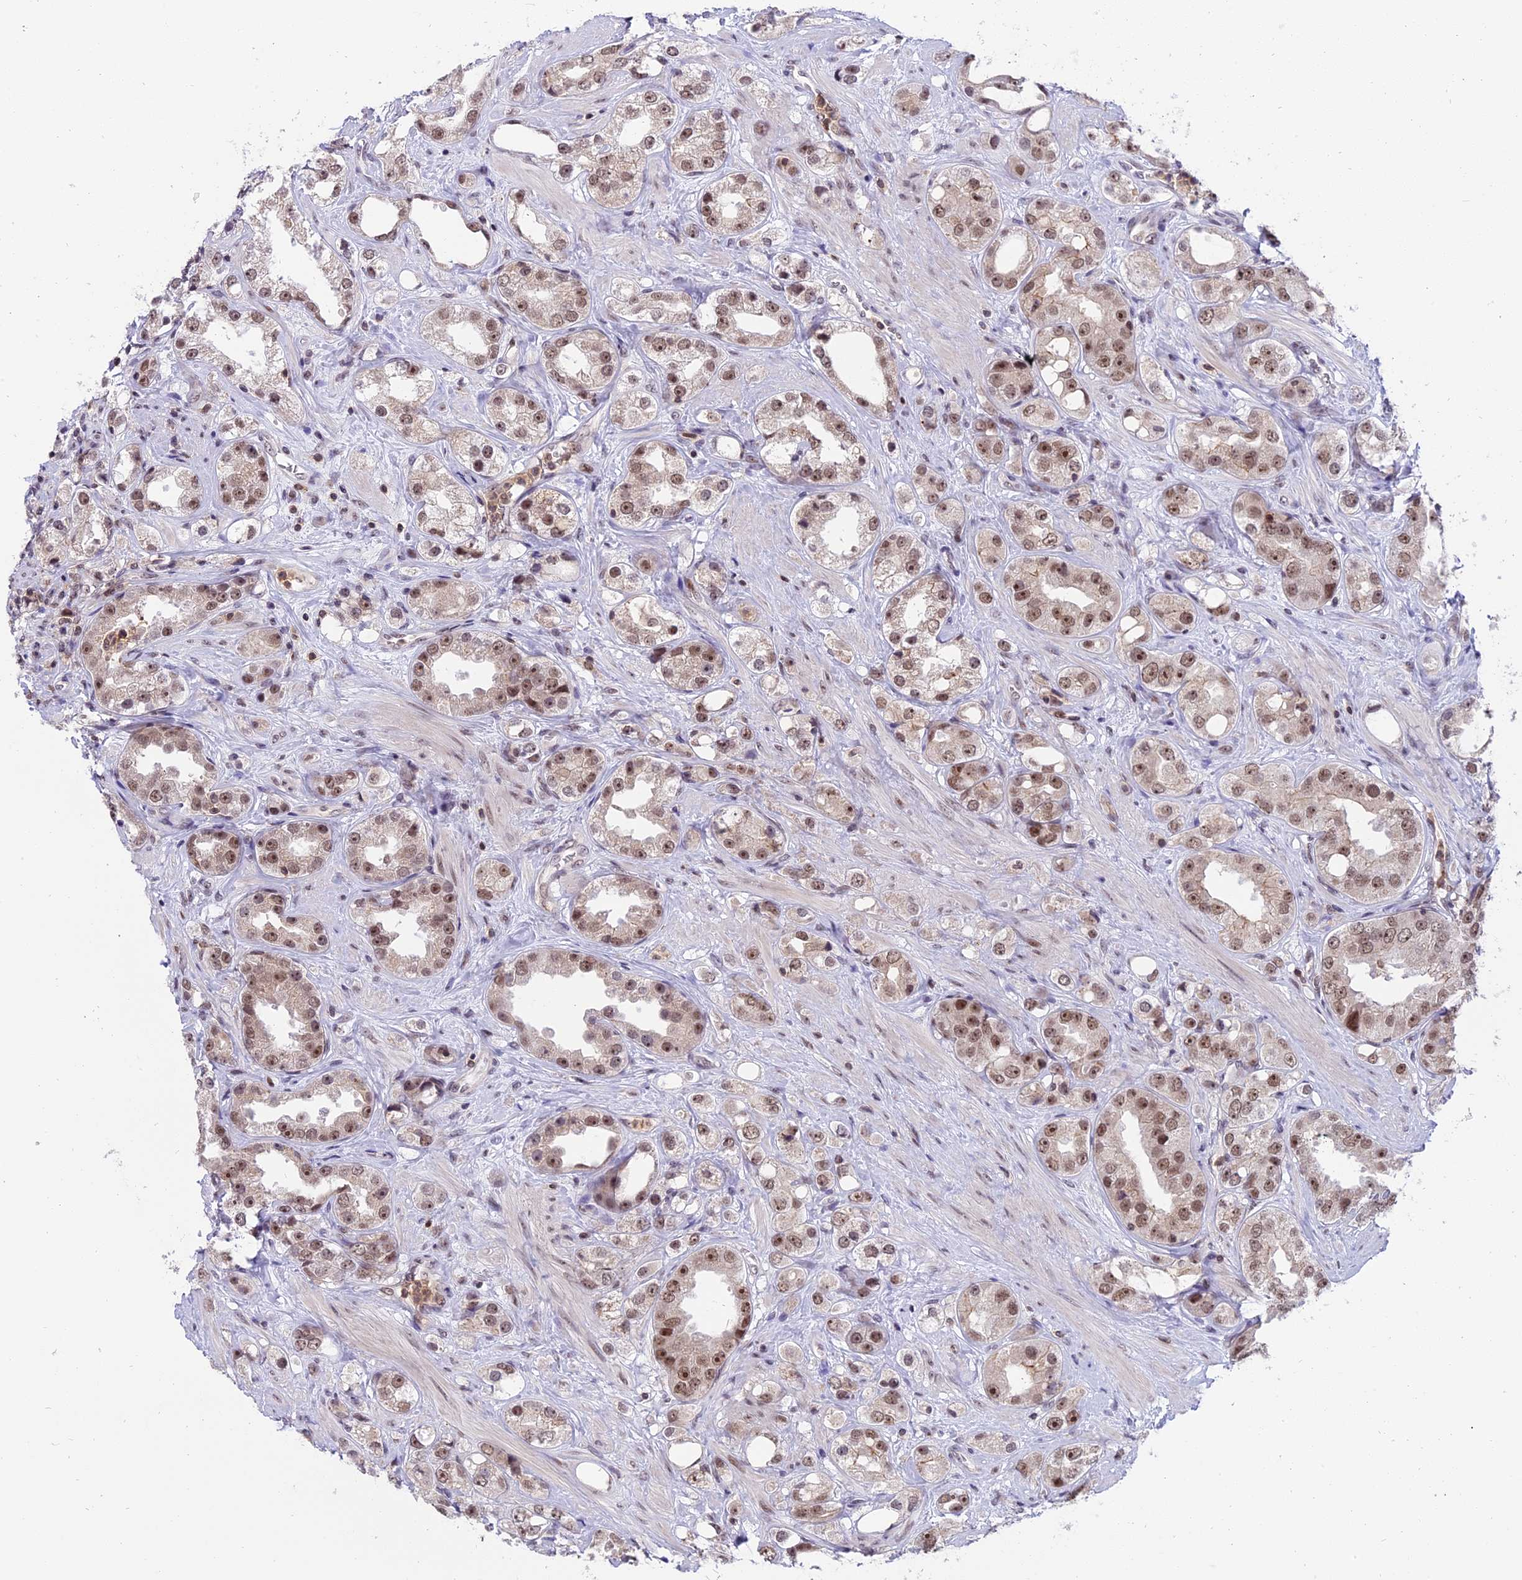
{"staining": {"intensity": "moderate", "quantity": ">75%", "location": "nuclear"}, "tissue": "prostate cancer", "cell_type": "Tumor cells", "image_type": "cancer", "snomed": [{"axis": "morphology", "description": "Adenocarcinoma, NOS"}, {"axis": "topography", "description": "Prostate"}], "caption": "An image of prostate adenocarcinoma stained for a protein demonstrates moderate nuclear brown staining in tumor cells. The protein is stained brown, and the nuclei are stained in blue (DAB IHC with brightfield microscopy, high magnification).", "gene": "TADA3", "patient": {"sex": "male", "age": 79}}